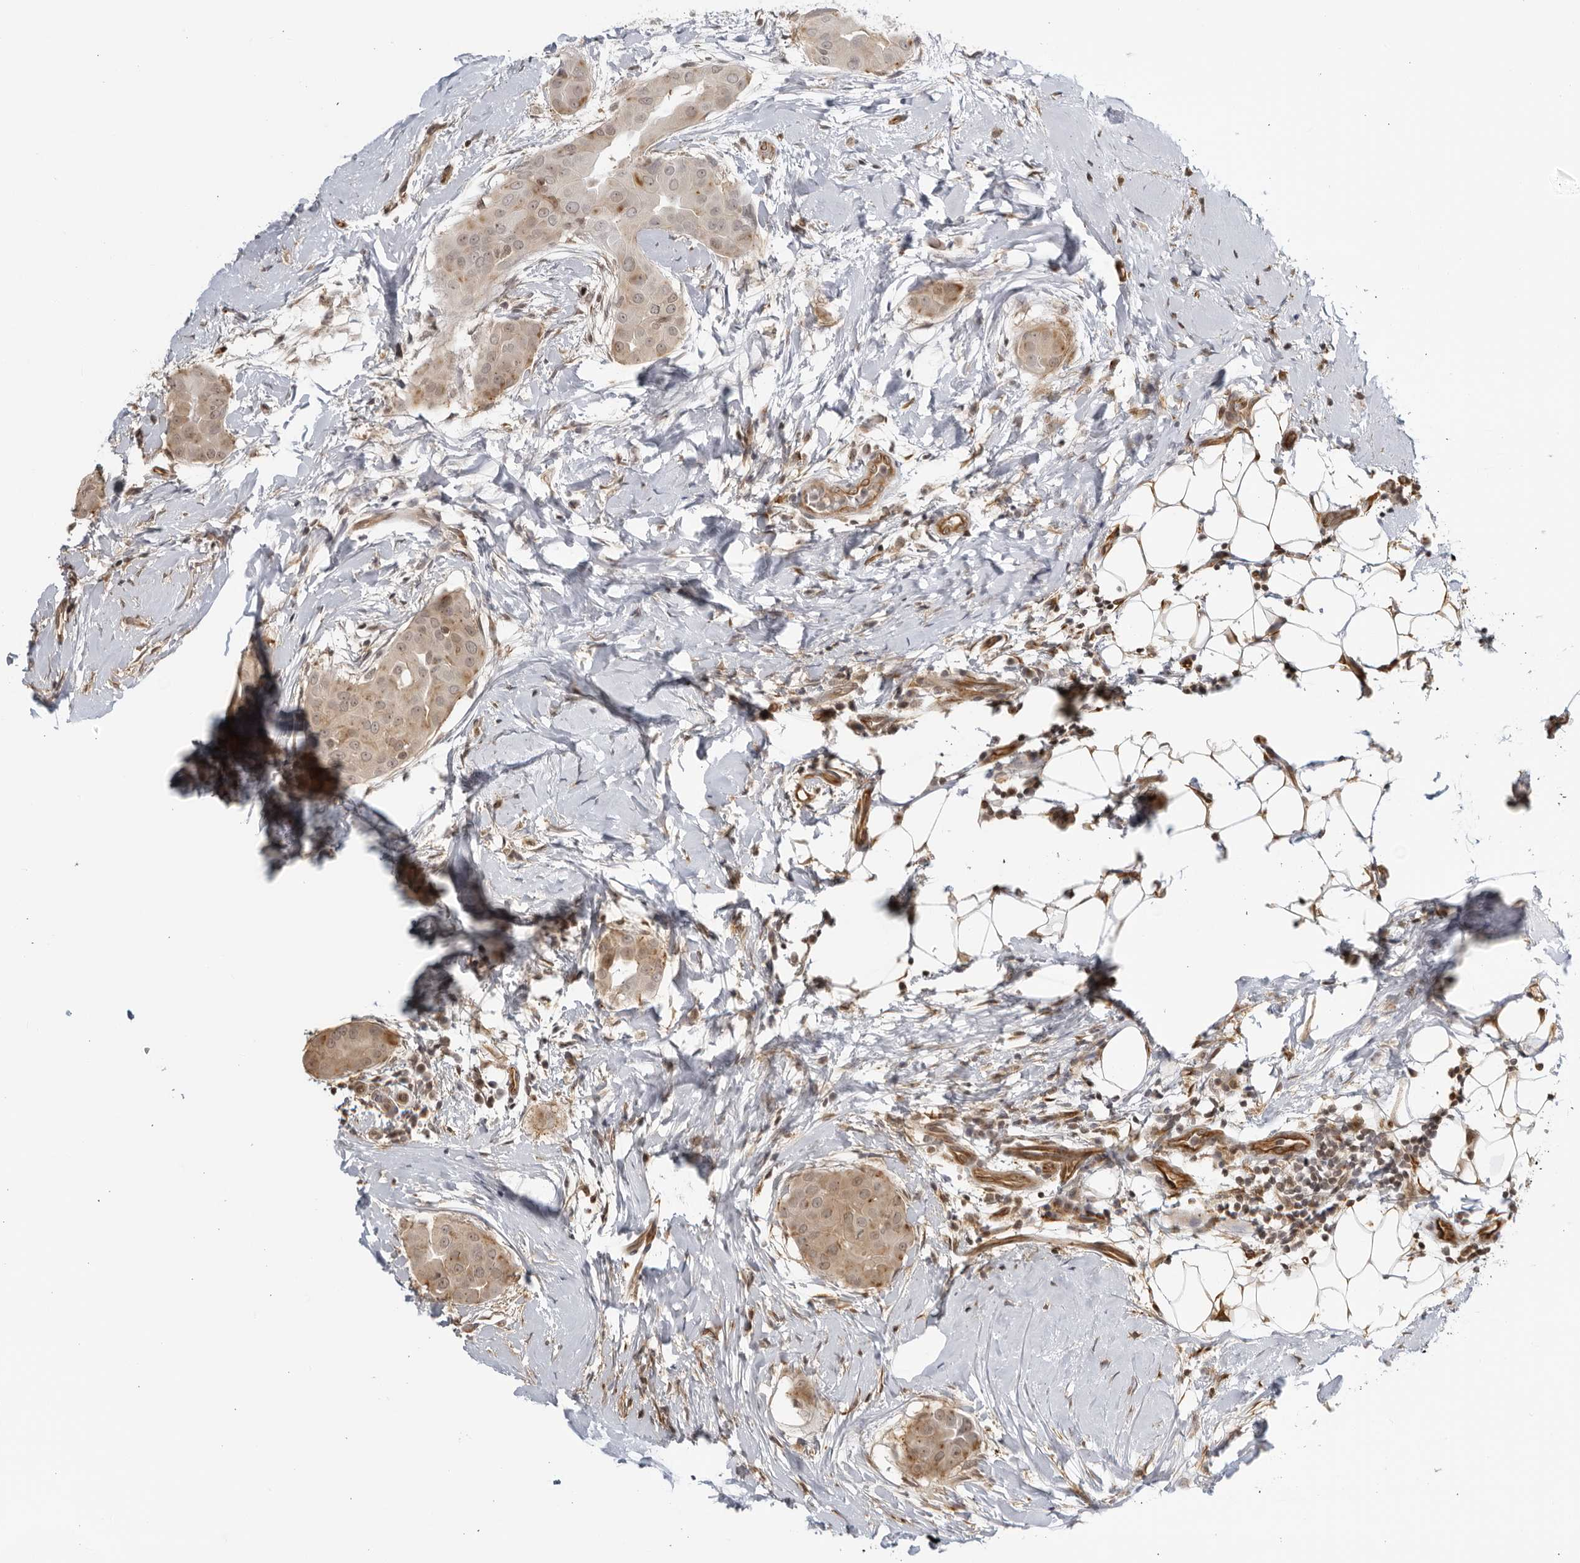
{"staining": {"intensity": "weak", "quantity": ">75%", "location": "cytoplasmic/membranous,nuclear"}, "tissue": "thyroid cancer", "cell_type": "Tumor cells", "image_type": "cancer", "snomed": [{"axis": "morphology", "description": "Papillary adenocarcinoma, NOS"}, {"axis": "topography", "description": "Thyroid gland"}], "caption": "DAB immunohistochemical staining of human thyroid cancer (papillary adenocarcinoma) shows weak cytoplasmic/membranous and nuclear protein positivity in approximately >75% of tumor cells. (DAB (3,3'-diaminobenzidine) = brown stain, brightfield microscopy at high magnification).", "gene": "TCF21", "patient": {"sex": "male", "age": 33}}